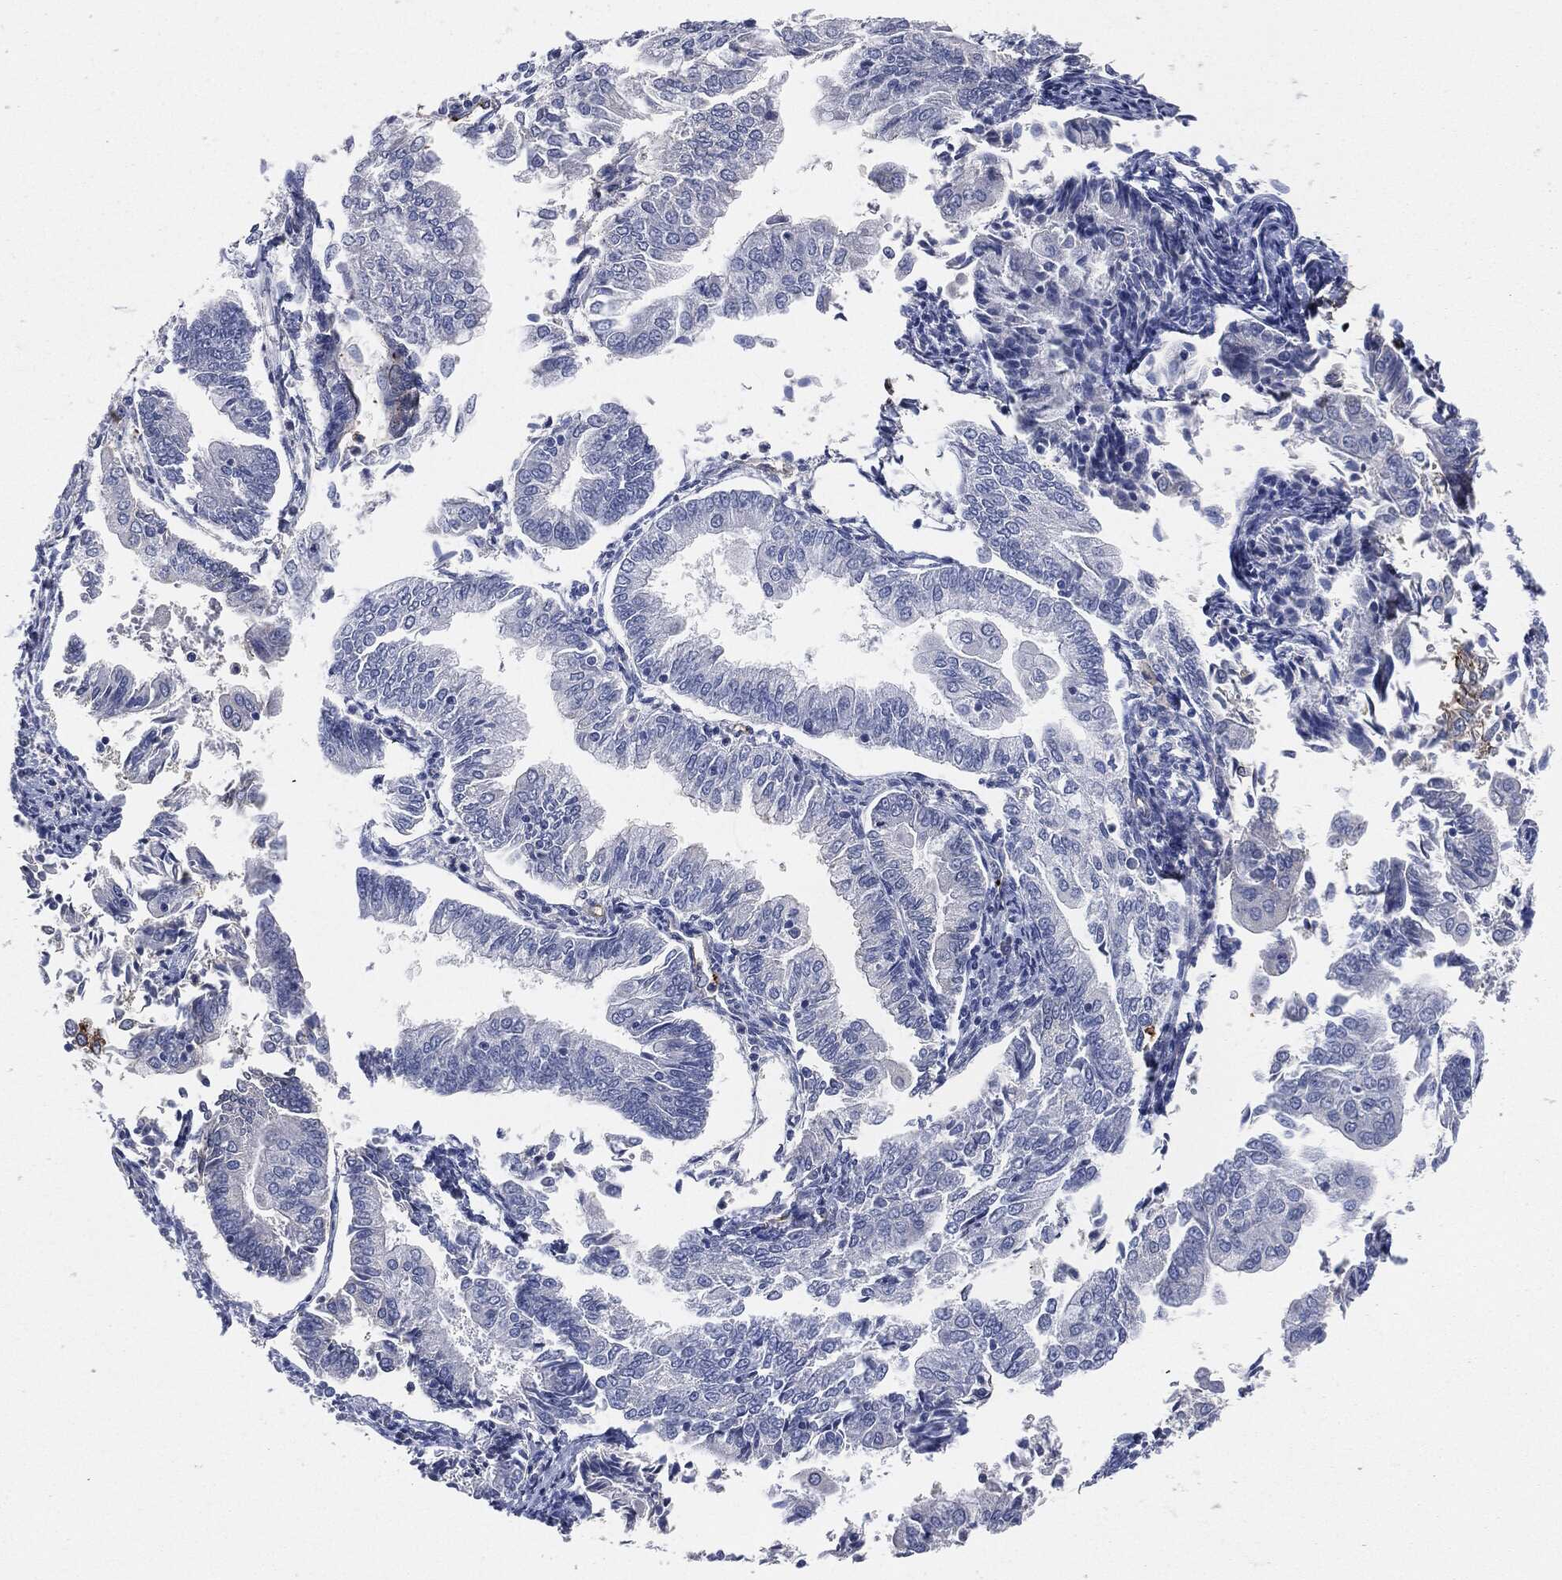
{"staining": {"intensity": "negative", "quantity": "none", "location": "none"}, "tissue": "endometrial cancer", "cell_type": "Tumor cells", "image_type": "cancer", "snomed": [{"axis": "morphology", "description": "Adenocarcinoma, NOS"}, {"axis": "topography", "description": "Endometrium"}], "caption": "Tumor cells show no significant protein positivity in endometrial adenocarcinoma. The staining was performed using DAB to visualize the protein expression in brown, while the nuclei were stained in blue with hematoxylin (Magnification: 20x).", "gene": "APOB", "patient": {"sex": "female", "age": 56}}